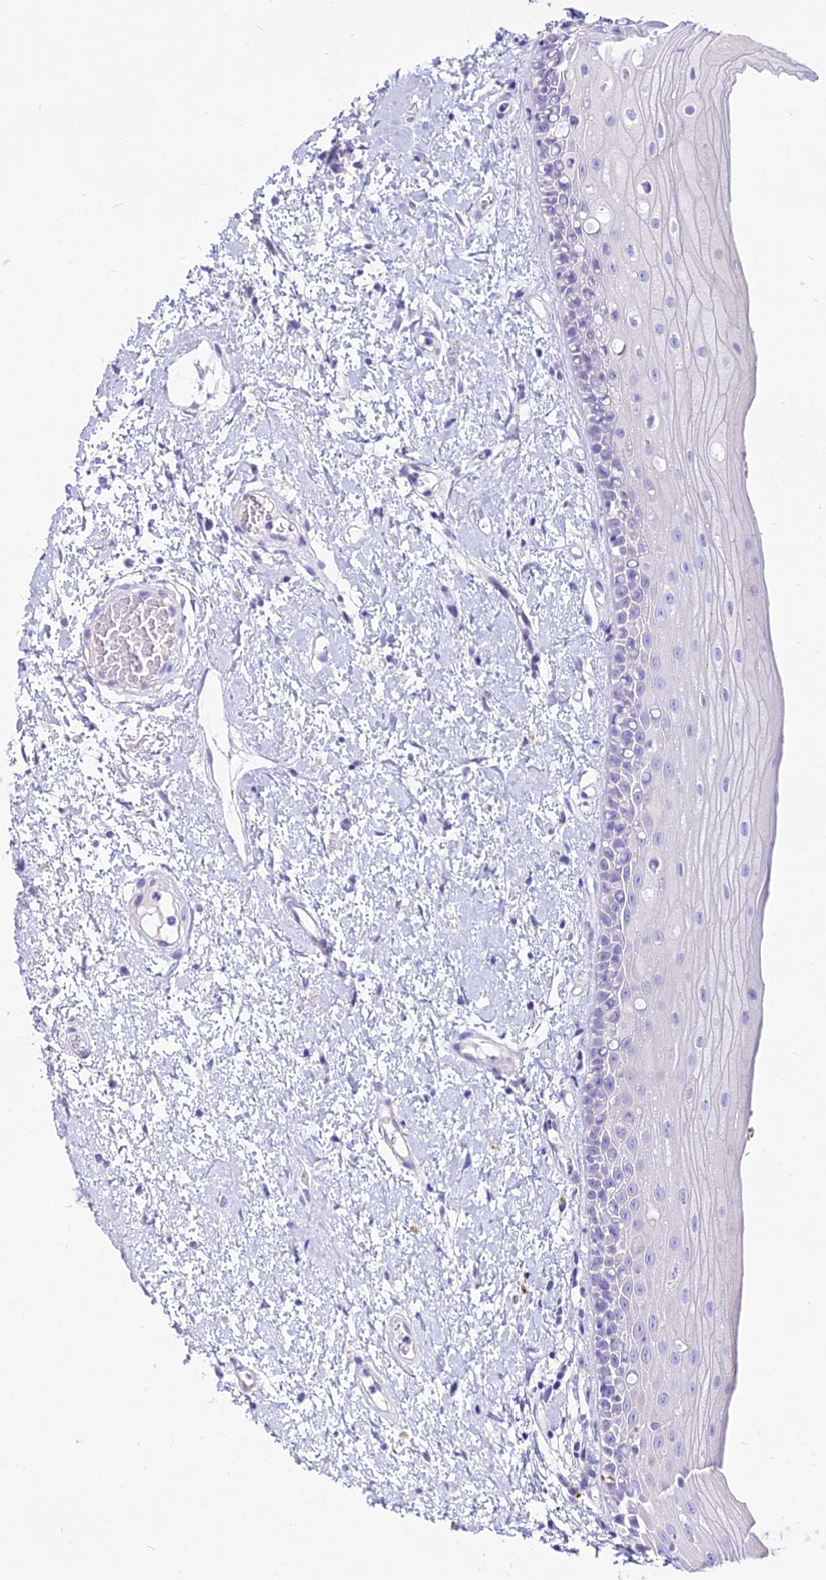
{"staining": {"intensity": "negative", "quantity": "none", "location": "none"}, "tissue": "oral mucosa", "cell_type": "Squamous epithelial cells", "image_type": "normal", "snomed": [{"axis": "morphology", "description": "Normal tissue, NOS"}, {"axis": "topography", "description": "Oral tissue"}], "caption": "Immunohistochemical staining of benign oral mucosa shows no significant positivity in squamous epithelial cells.", "gene": "DLX1", "patient": {"sex": "female", "age": 76}}